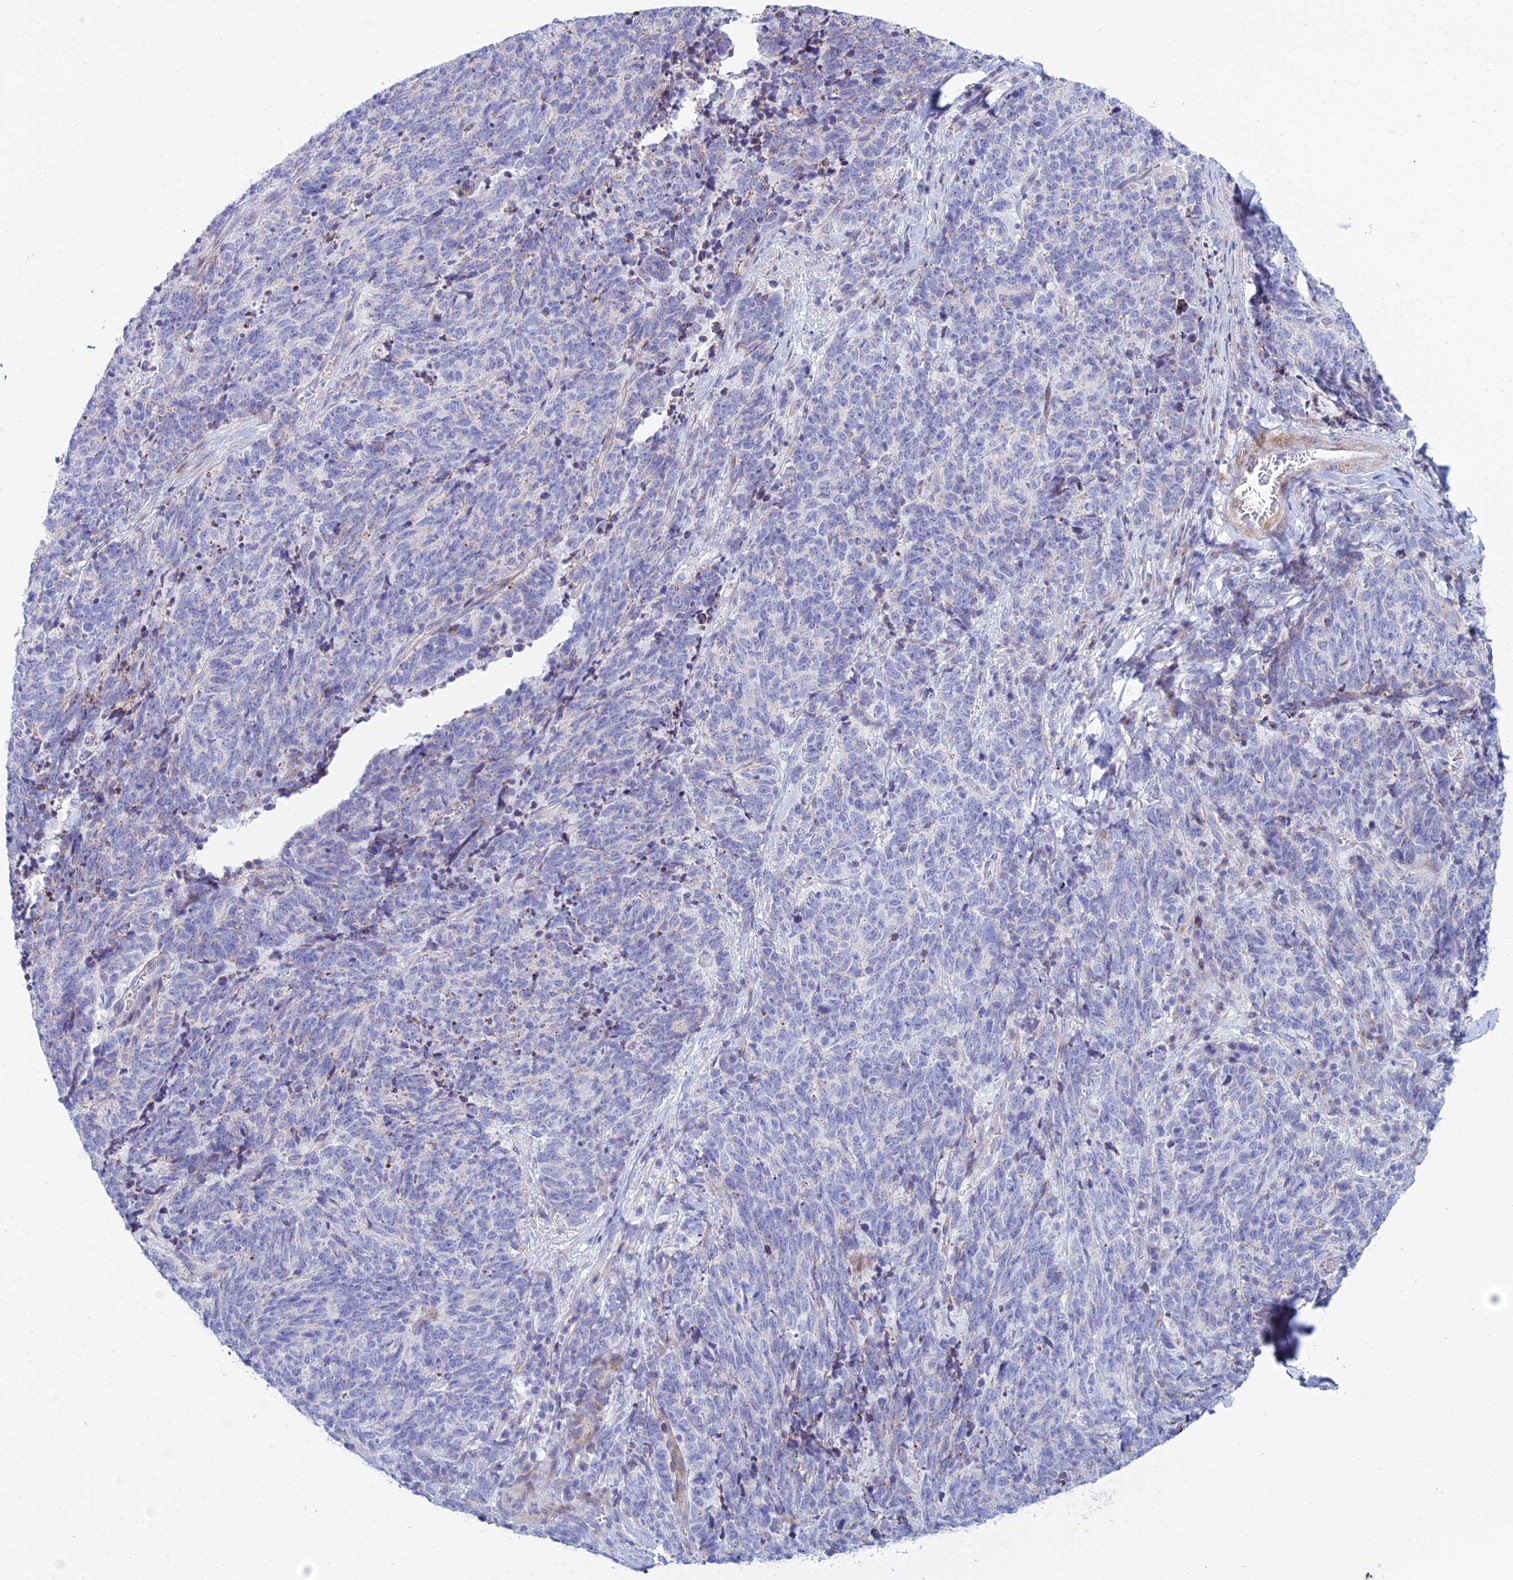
{"staining": {"intensity": "negative", "quantity": "none", "location": "none"}, "tissue": "cervical cancer", "cell_type": "Tumor cells", "image_type": "cancer", "snomed": [{"axis": "morphology", "description": "Squamous cell carcinoma, NOS"}, {"axis": "topography", "description": "Cervix"}], "caption": "Tumor cells are negative for protein expression in human cervical cancer (squamous cell carcinoma).", "gene": "PRR13", "patient": {"sex": "female", "age": 29}}